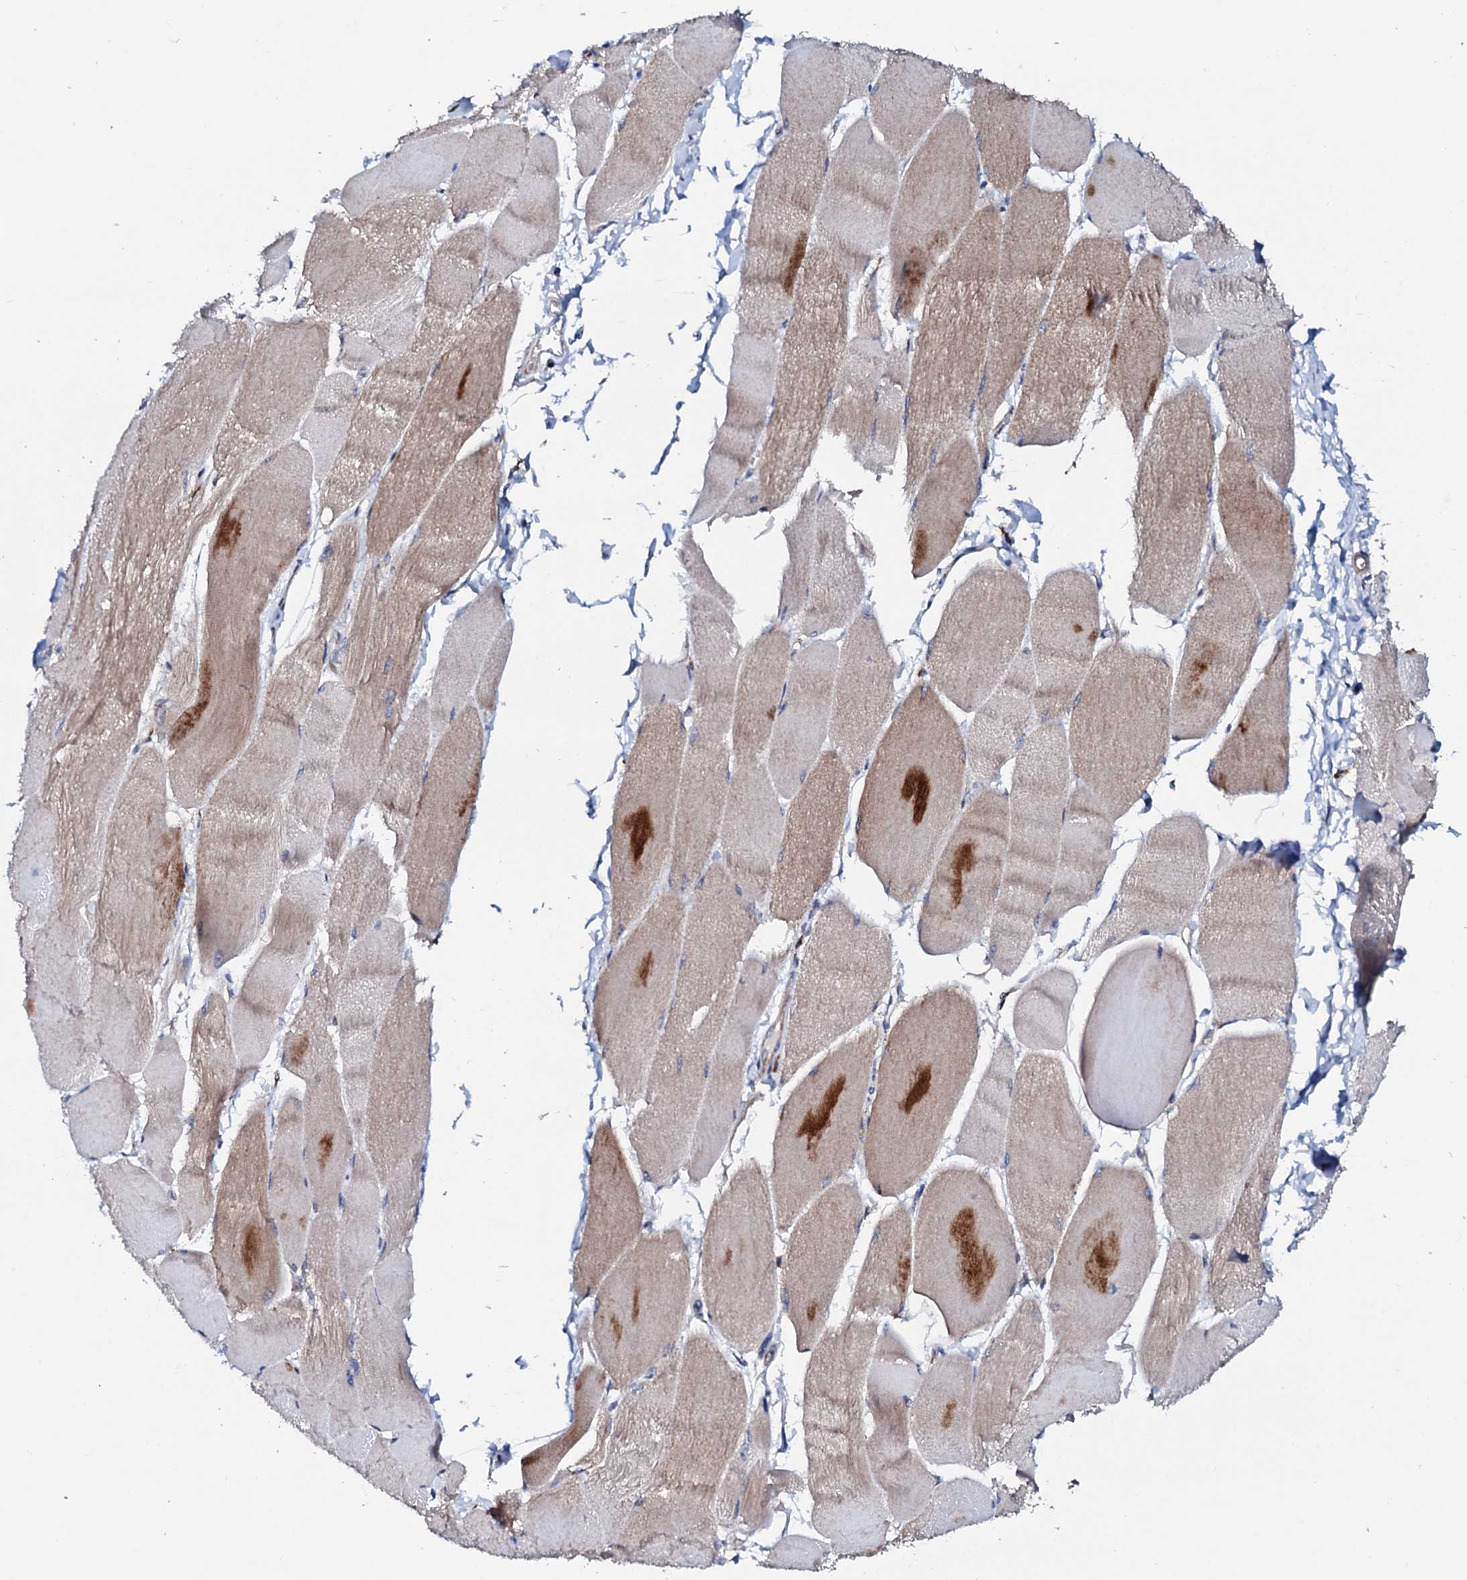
{"staining": {"intensity": "moderate", "quantity": "<25%", "location": "cytoplasmic/membranous"}, "tissue": "skeletal muscle", "cell_type": "Myocytes", "image_type": "normal", "snomed": [{"axis": "morphology", "description": "Normal tissue, NOS"}, {"axis": "morphology", "description": "Basal cell carcinoma"}, {"axis": "topography", "description": "Skeletal muscle"}], "caption": "Immunohistochemical staining of normal skeletal muscle exhibits low levels of moderate cytoplasmic/membranous positivity in about <25% of myocytes. (Stains: DAB in brown, nuclei in blue, Microscopy: brightfield microscopy at high magnification).", "gene": "P2RX4", "patient": {"sex": "female", "age": 64}}